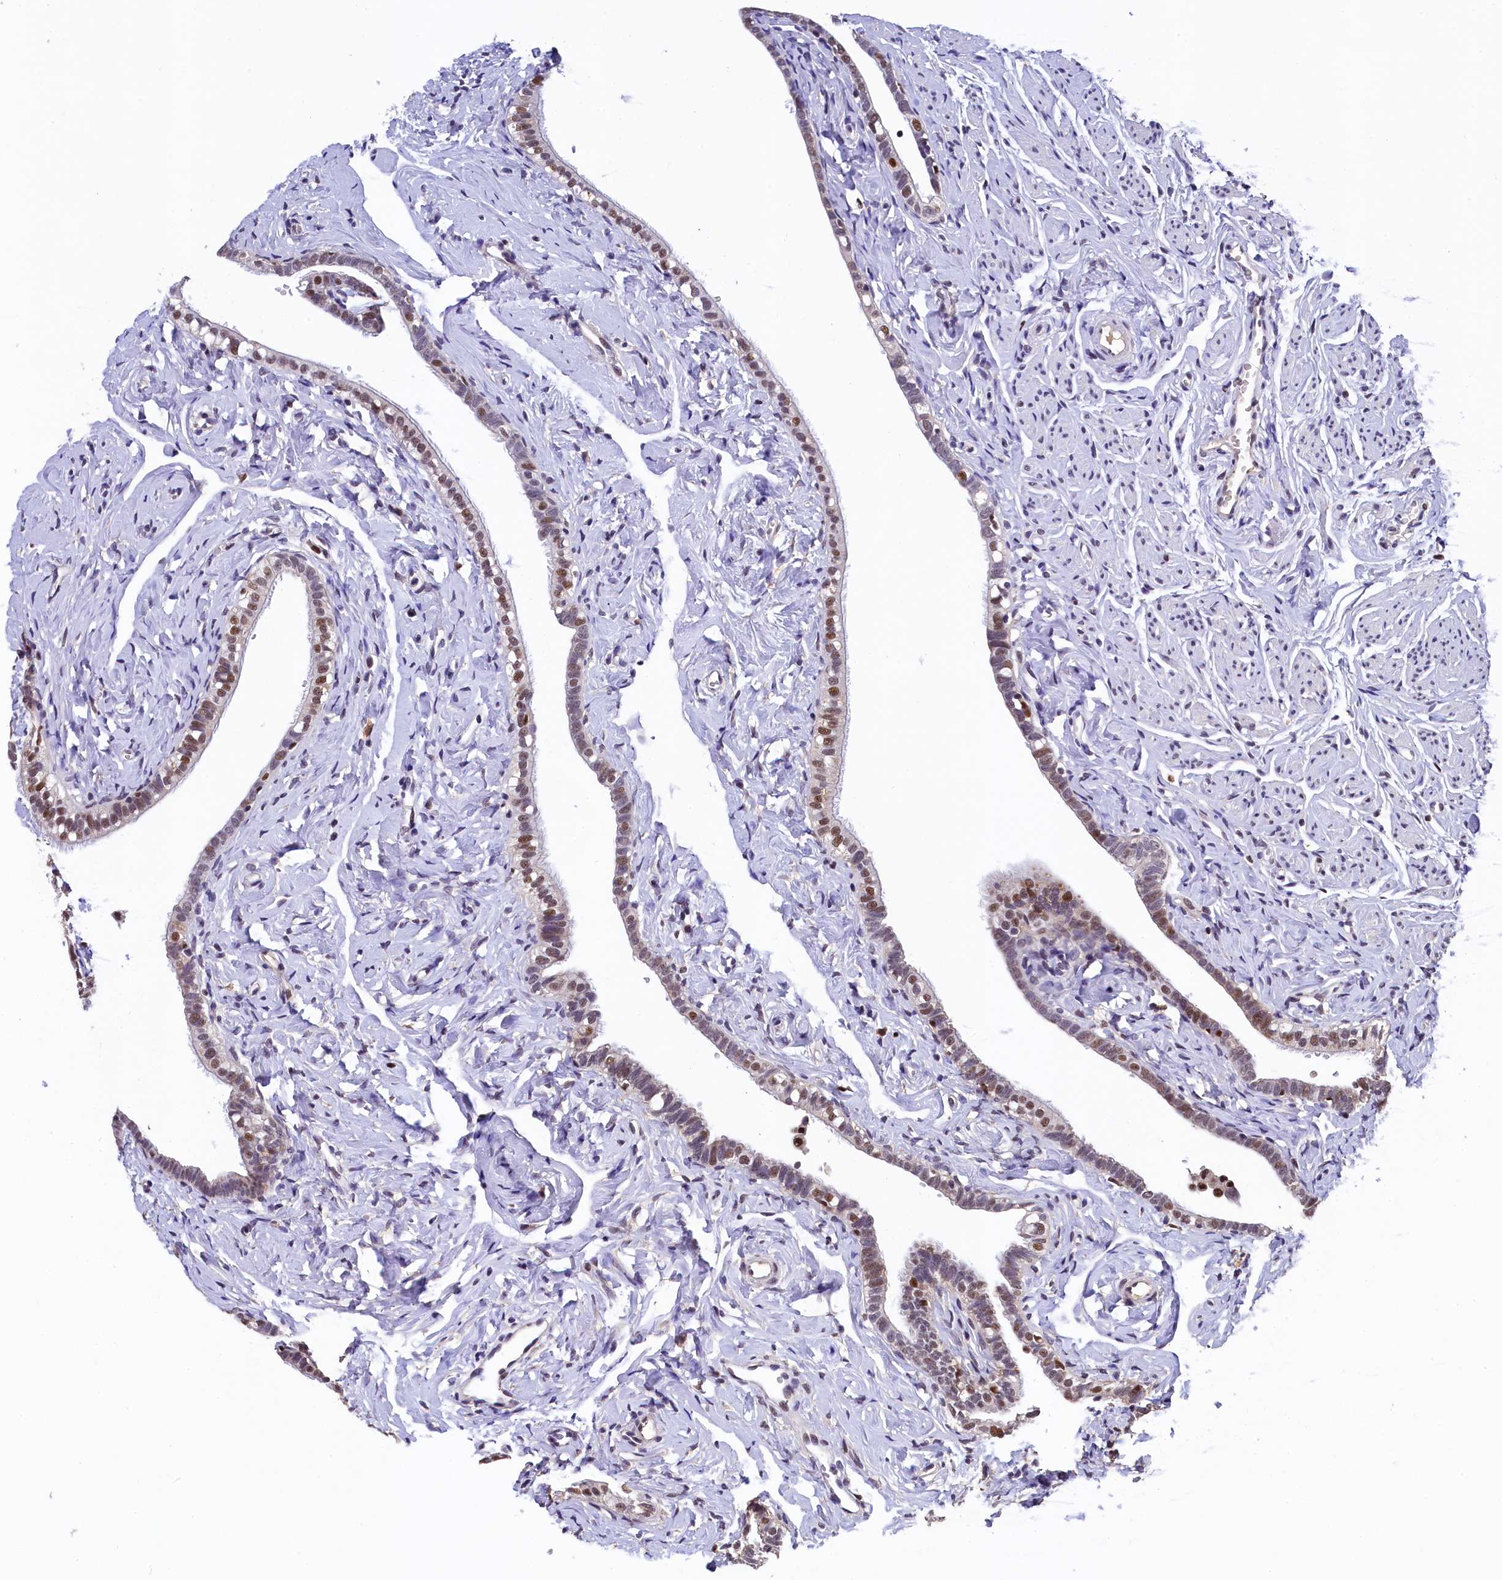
{"staining": {"intensity": "moderate", "quantity": "<25%", "location": "nuclear"}, "tissue": "fallopian tube", "cell_type": "Glandular cells", "image_type": "normal", "snomed": [{"axis": "morphology", "description": "Normal tissue, NOS"}, {"axis": "topography", "description": "Fallopian tube"}], "caption": "Immunohistochemistry (IHC) photomicrograph of benign fallopian tube: fallopian tube stained using IHC demonstrates low levels of moderate protein expression localized specifically in the nuclear of glandular cells, appearing as a nuclear brown color.", "gene": "HECTD4", "patient": {"sex": "female", "age": 66}}